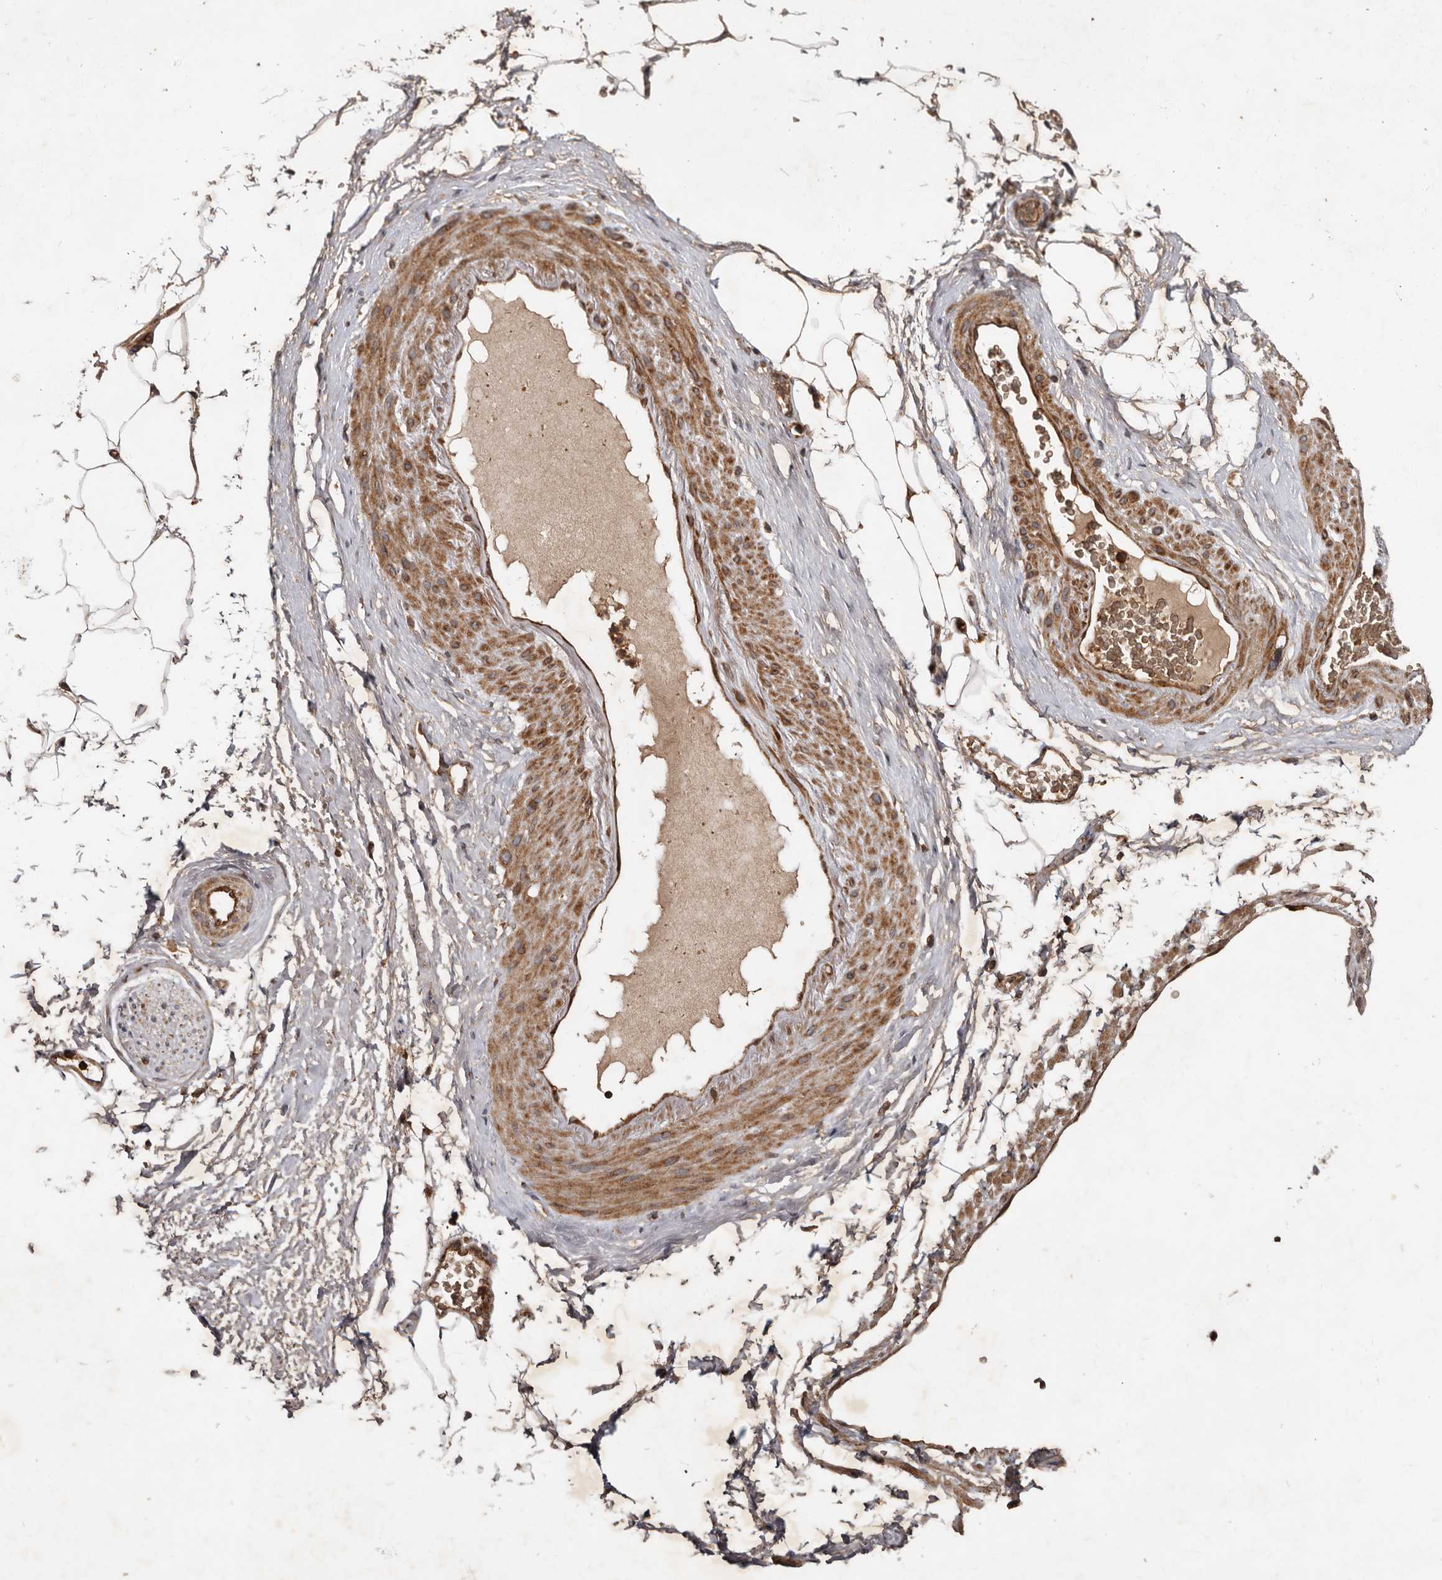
{"staining": {"intensity": "moderate", "quantity": ">75%", "location": "cytoplasmic/membranous"}, "tissue": "adipose tissue", "cell_type": "Adipocytes", "image_type": "normal", "snomed": [{"axis": "morphology", "description": "Normal tissue, NOS"}, {"axis": "morphology", "description": "Adenocarcinoma, Low grade"}, {"axis": "topography", "description": "Prostate"}, {"axis": "topography", "description": "Peripheral nerve tissue"}], "caption": "Immunohistochemical staining of benign adipose tissue displays >75% levels of moderate cytoplasmic/membranous protein positivity in approximately >75% of adipocytes.", "gene": "STK36", "patient": {"sex": "male", "age": 63}}